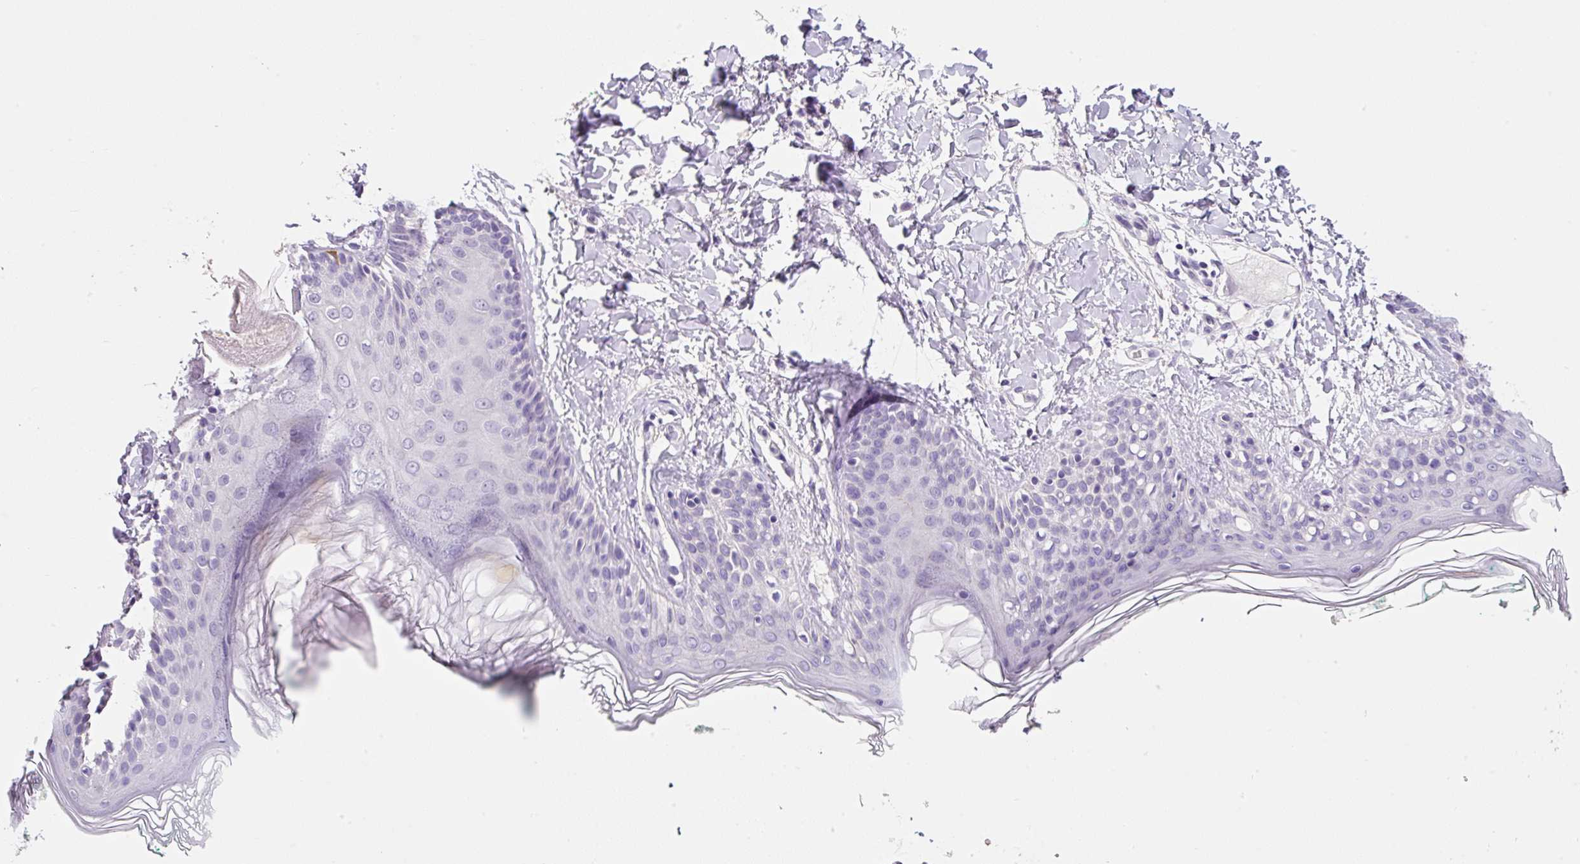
{"staining": {"intensity": "negative", "quantity": "none", "location": "none"}, "tissue": "skin", "cell_type": "Fibroblasts", "image_type": "normal", "snomed": [{"axis": "morphology", "description": "Normal tissue, NOS"}, {"axis": "topography", "description": "Skin"}], "caption": "Immunohistochemical staining of benign human skin exhibits no significant staining in fibroblasts.", "gene": "SYP", "patient": {"sex": "male", "age": 16}}